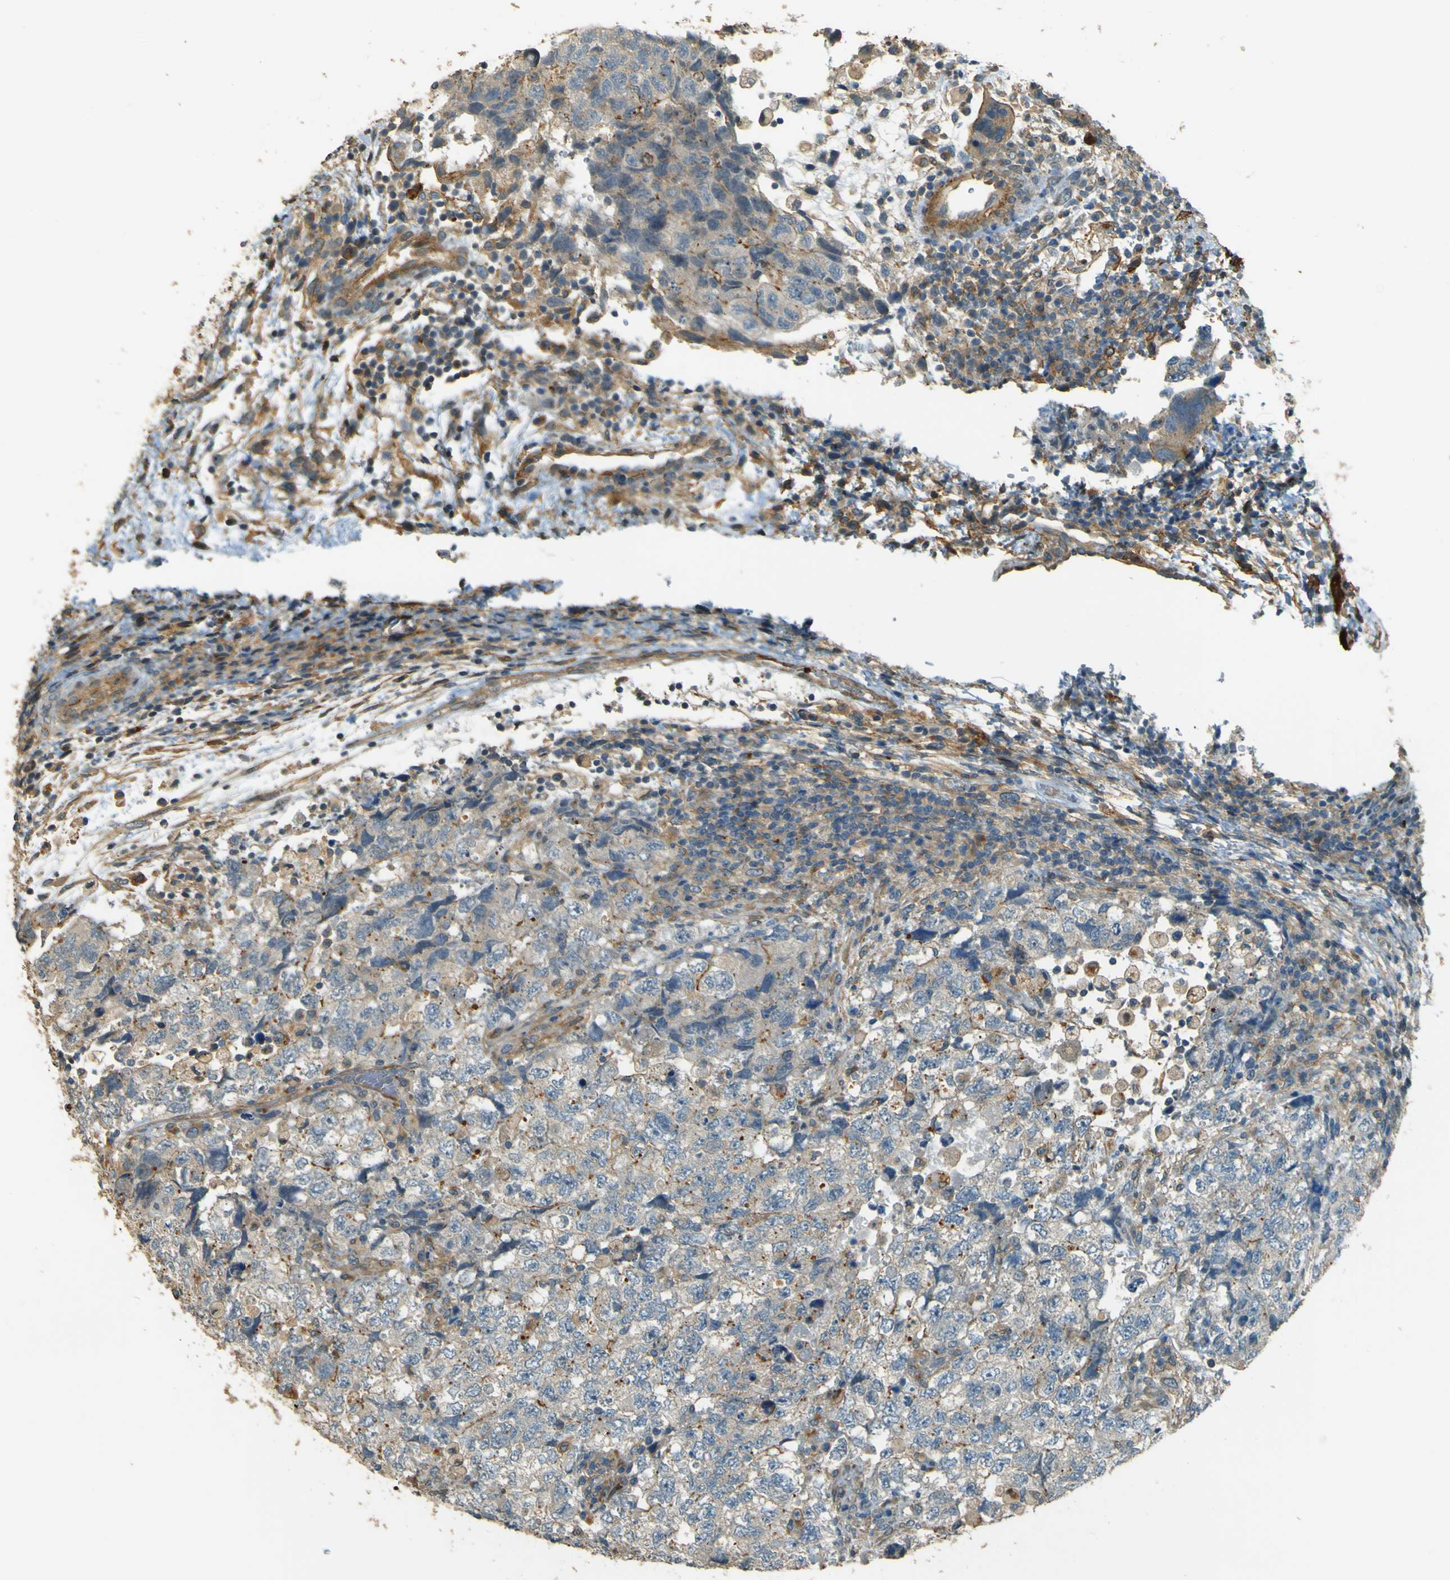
{"staining": {"intensity": "negative", "quantity": "none", "location": "none"}, "tissue": "testis cancer", "cell_type": "Tumor cells", "image_type": "cancer", "snomed": [{"axis": "morphology", "description": "Carcinoma, Embryonal, NOS"}, {"axis": "topography", "description": "Testis"}], "caption": "A high-resolution image shows immunohistochemistry staining of testis cancer, which demonstrates no significant positivity in tumor cells. (Brightfield microscopy of DAB immunohistochemistry at high magnification).", "gene": "NEXN", "patient": {"sex": "male", "age": 36}}